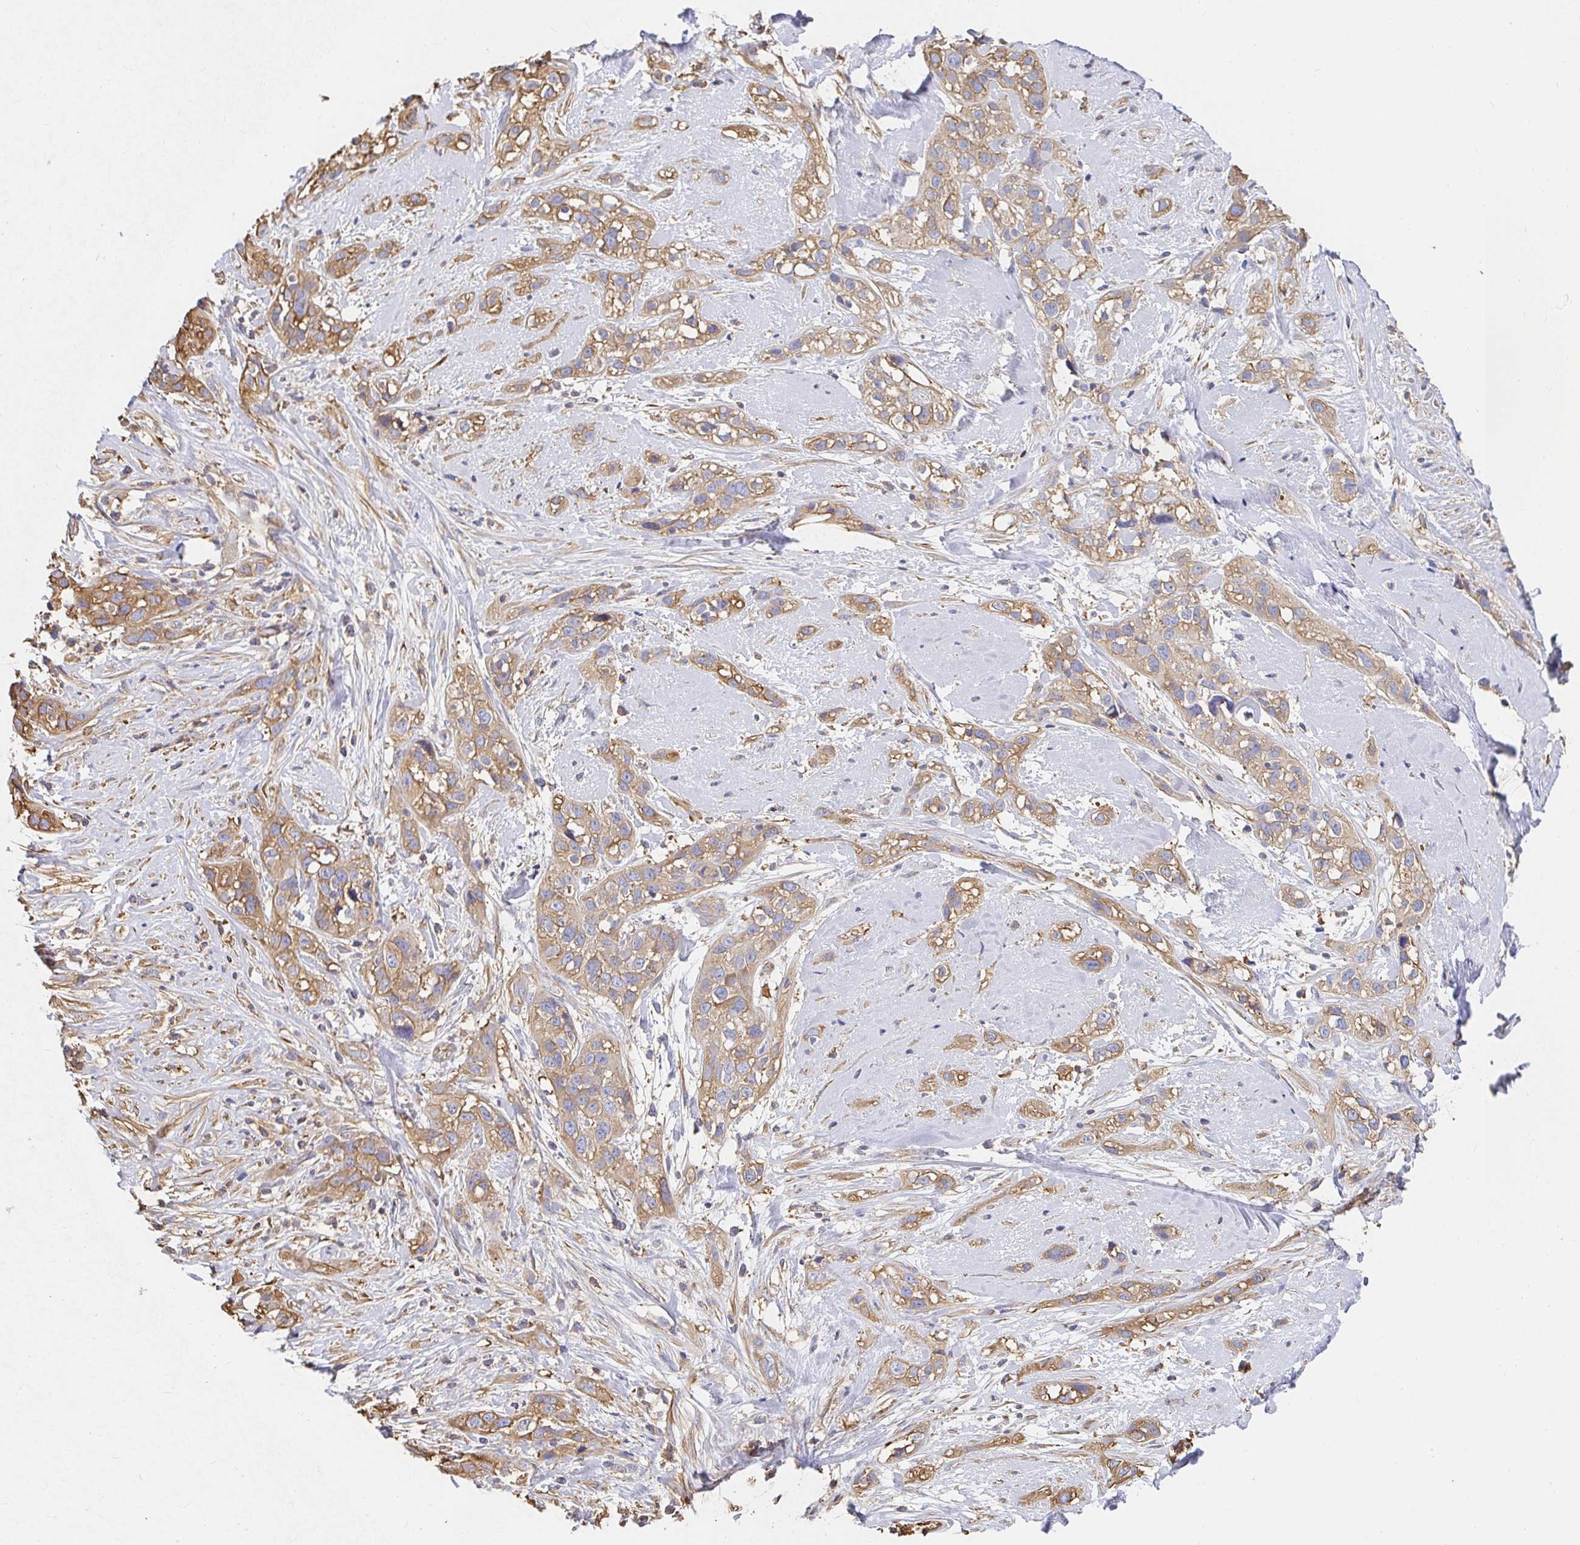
{"staining": {"intensity": "moderate", "quantity": ">75%", "location": "cytoplasmic/membranous"}, "tissue": "skin cancer", "cell_type": "Tumor cells", "image_type": "cancer", "snomed": [{"axis": "morphology", "description": "Squamous cell carcinoma, NOS"}, {"axis": "topography", "description": "Skin"}], "caption": "This image exhibits IHC staining of human skin cancer, with medium moderate cytoplasmic/membranous positivity in about >75% of tumor cells.", "gene": "TSPAN19", "patient": {"sex": "male", "age": 82}}